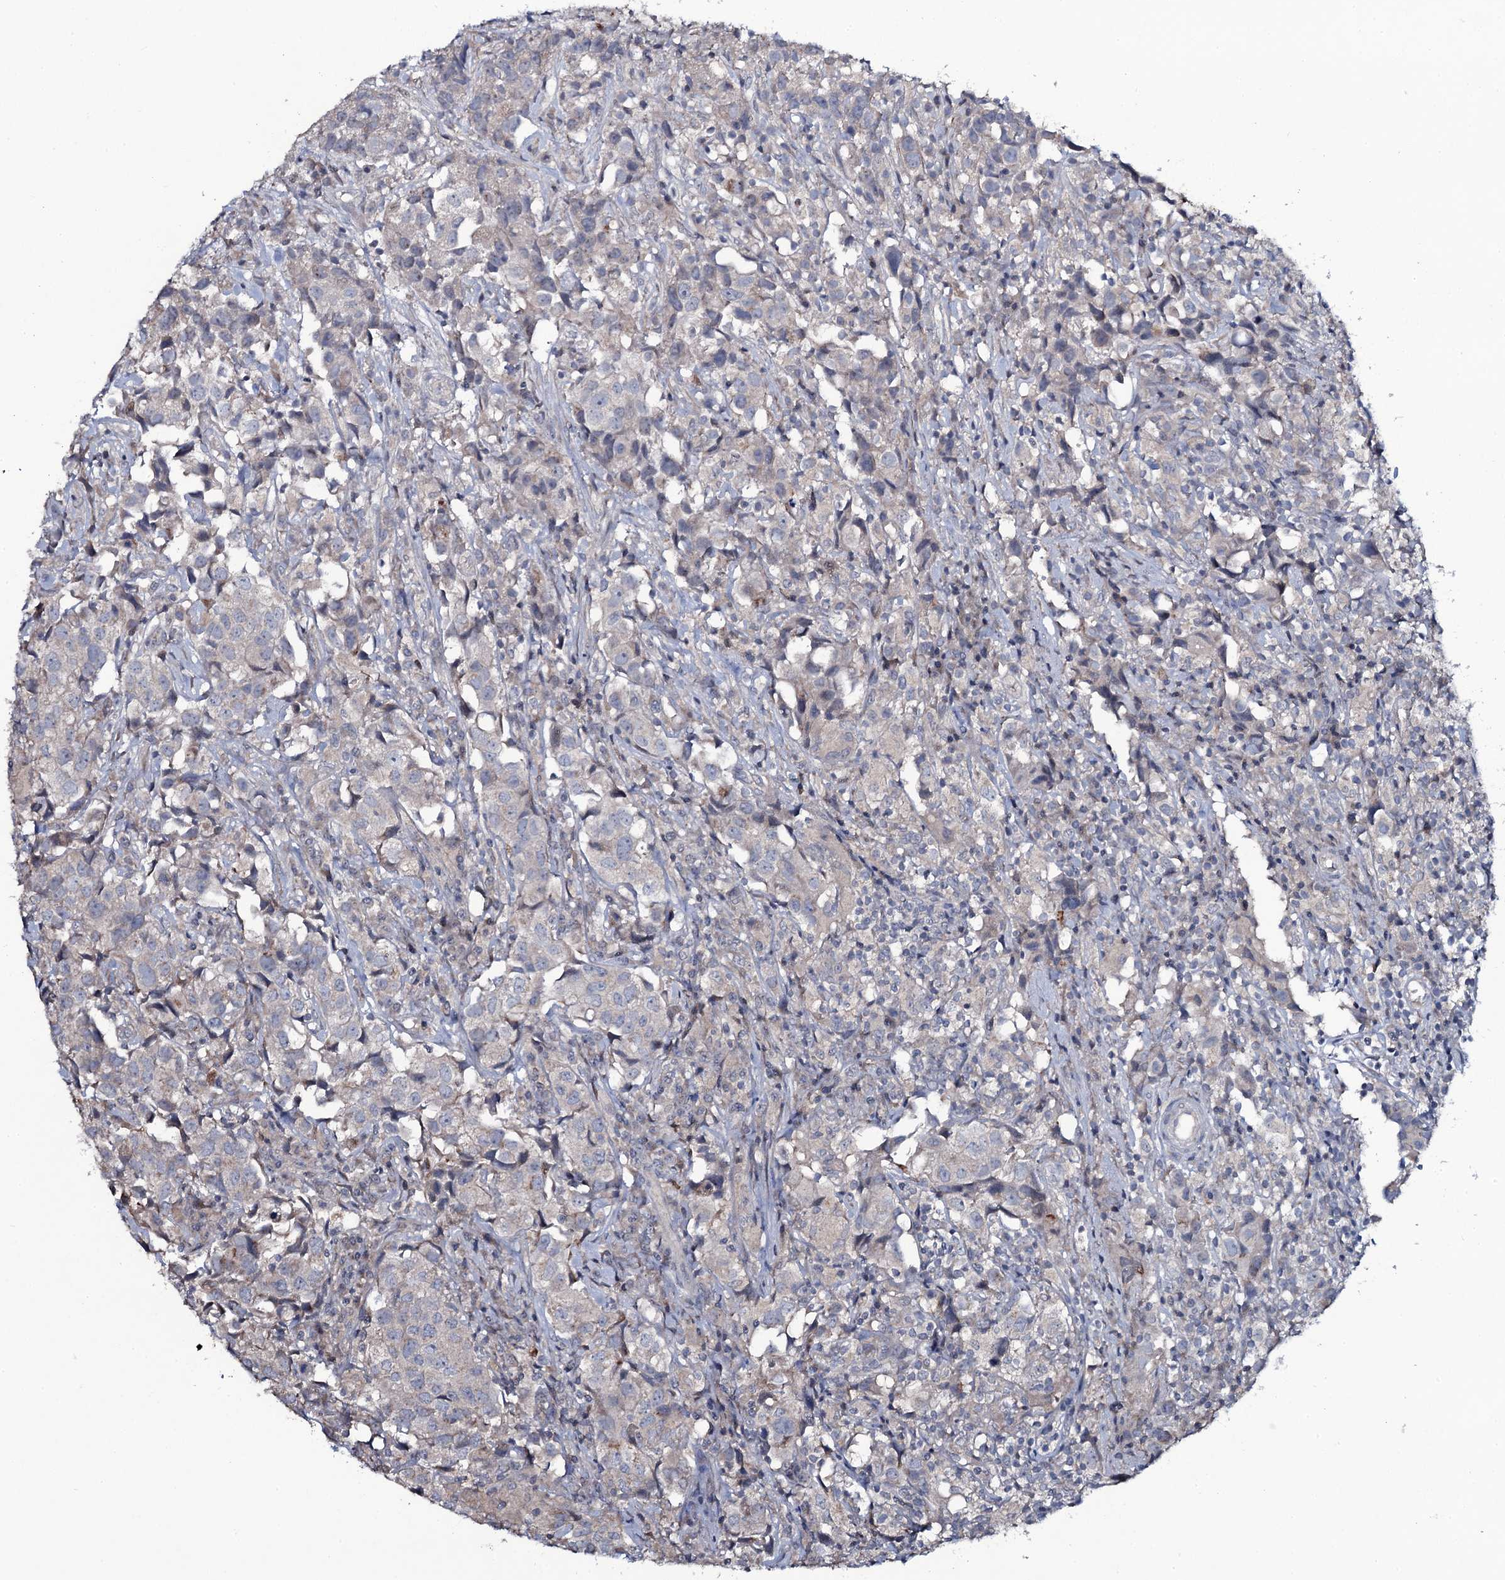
{"staining": {"intensity": "negative", "quantity": "none", "location": "none"}, "tissue": "urothelial cancer", "cell_type": "Tumor cells", "image_type": "cancer", "snomed": [{"axis": "morphology", "description": "Urothelial carcinoma, High grade"}, {"axis": "topography", "description": "Urinary bladder"}], "caption": "The IHC photomicrograph has no significant expression in tumor cells of urothelial cancer tissue.", "gene": "SNAP23", "patient": {"sex": "female", "age": 75}}